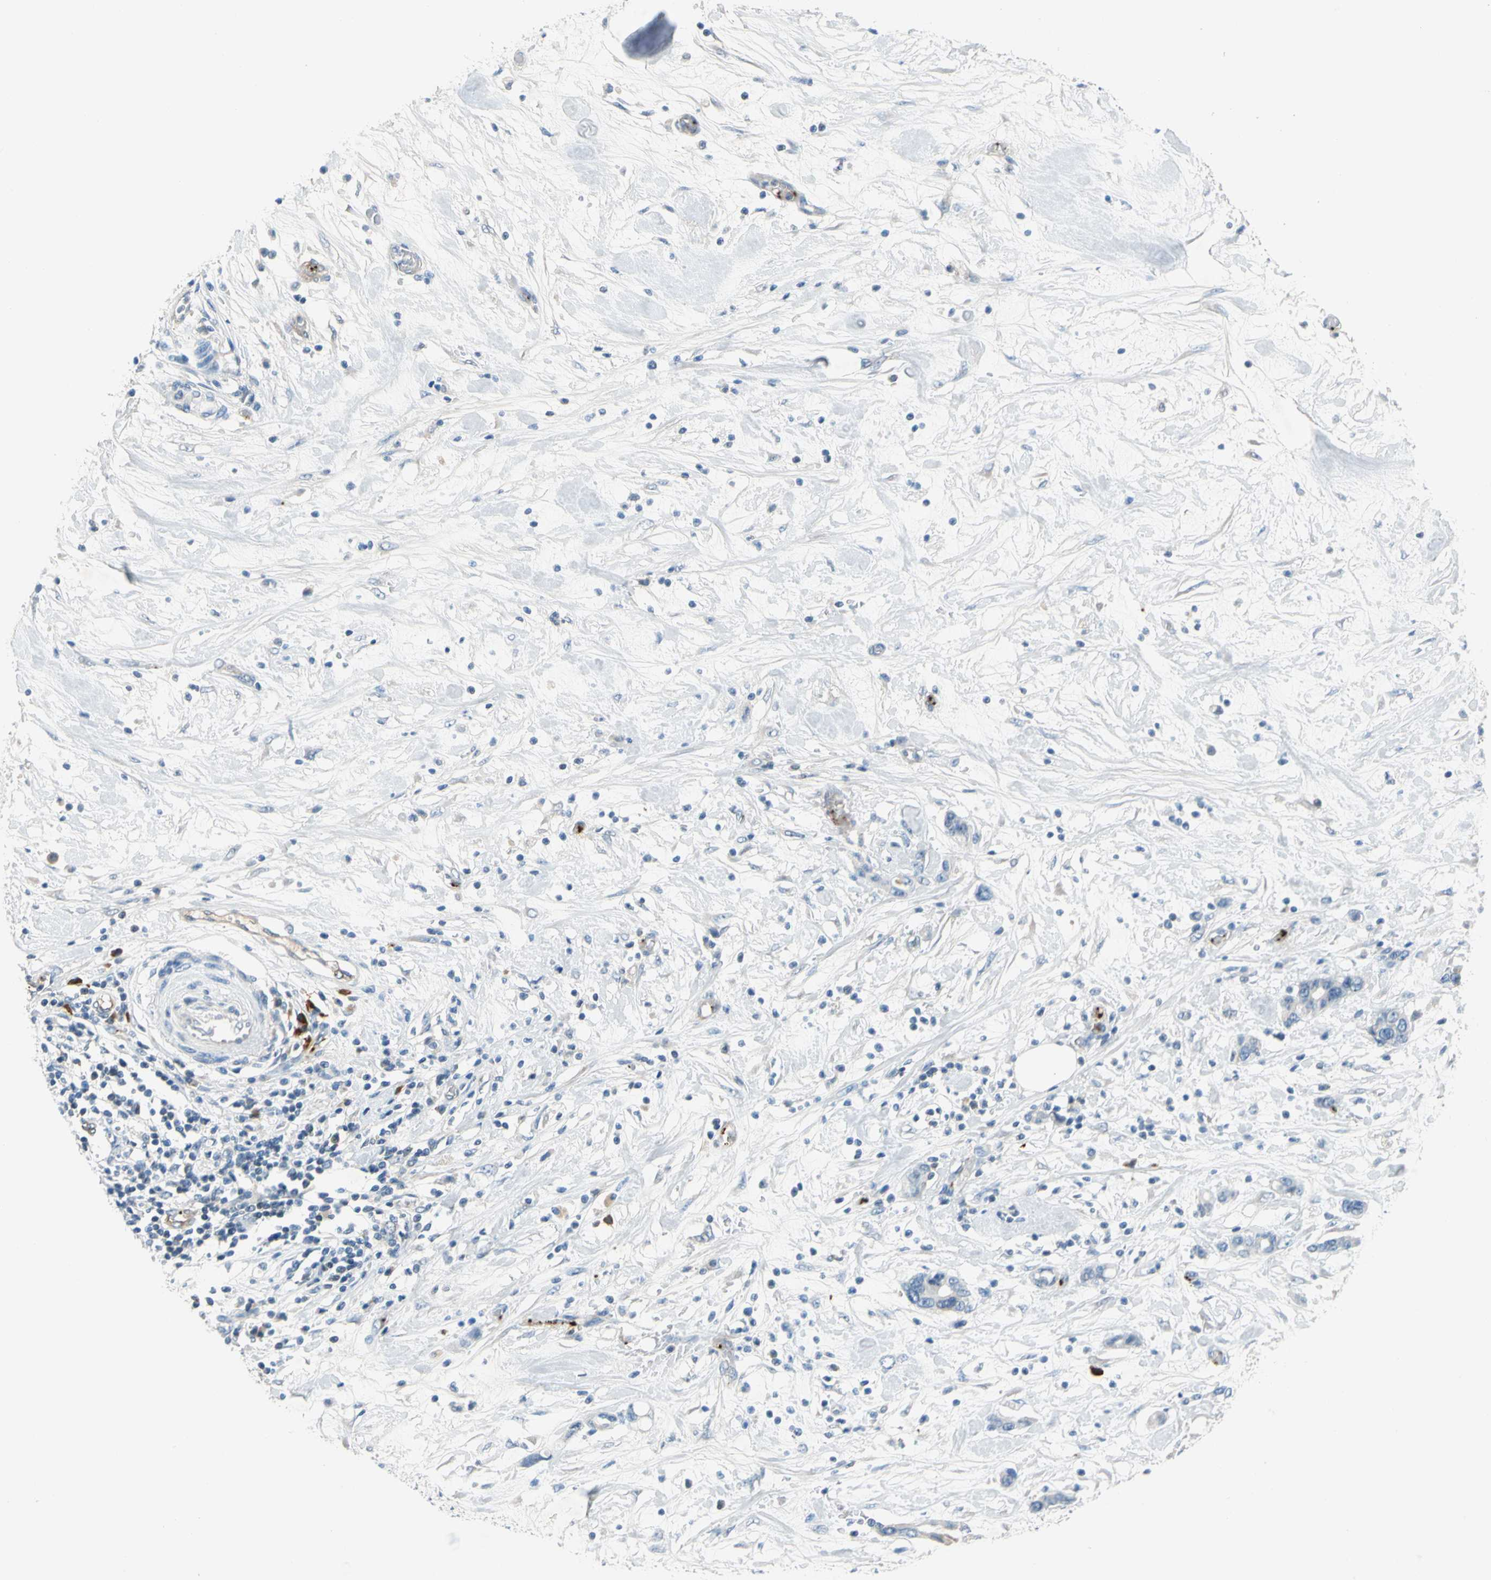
{"staining": {"intensity": "negative", "quantity": "none", "location": "none"}, "tissue": "pancreatic cancer", "cell_type": "Tumor cells", "image_type": "cancer", "snomed": [{"axis": "morphology", "description": "Adenocarcinoma, NOS"}, {"axis": "topography", "description": "Pancreas"}], "caption": "A micrograph of human pancreatic cancer (adenocarcinoma) is negative for staining in tumor cells. Brightfield microscopy of immunohistochemistry (IHC) stained with DAB (brown) and hematoxylin (blue), captured at high magnification.", "gene": "PPBP", "patient": {"sex": "female", "age": 57}}